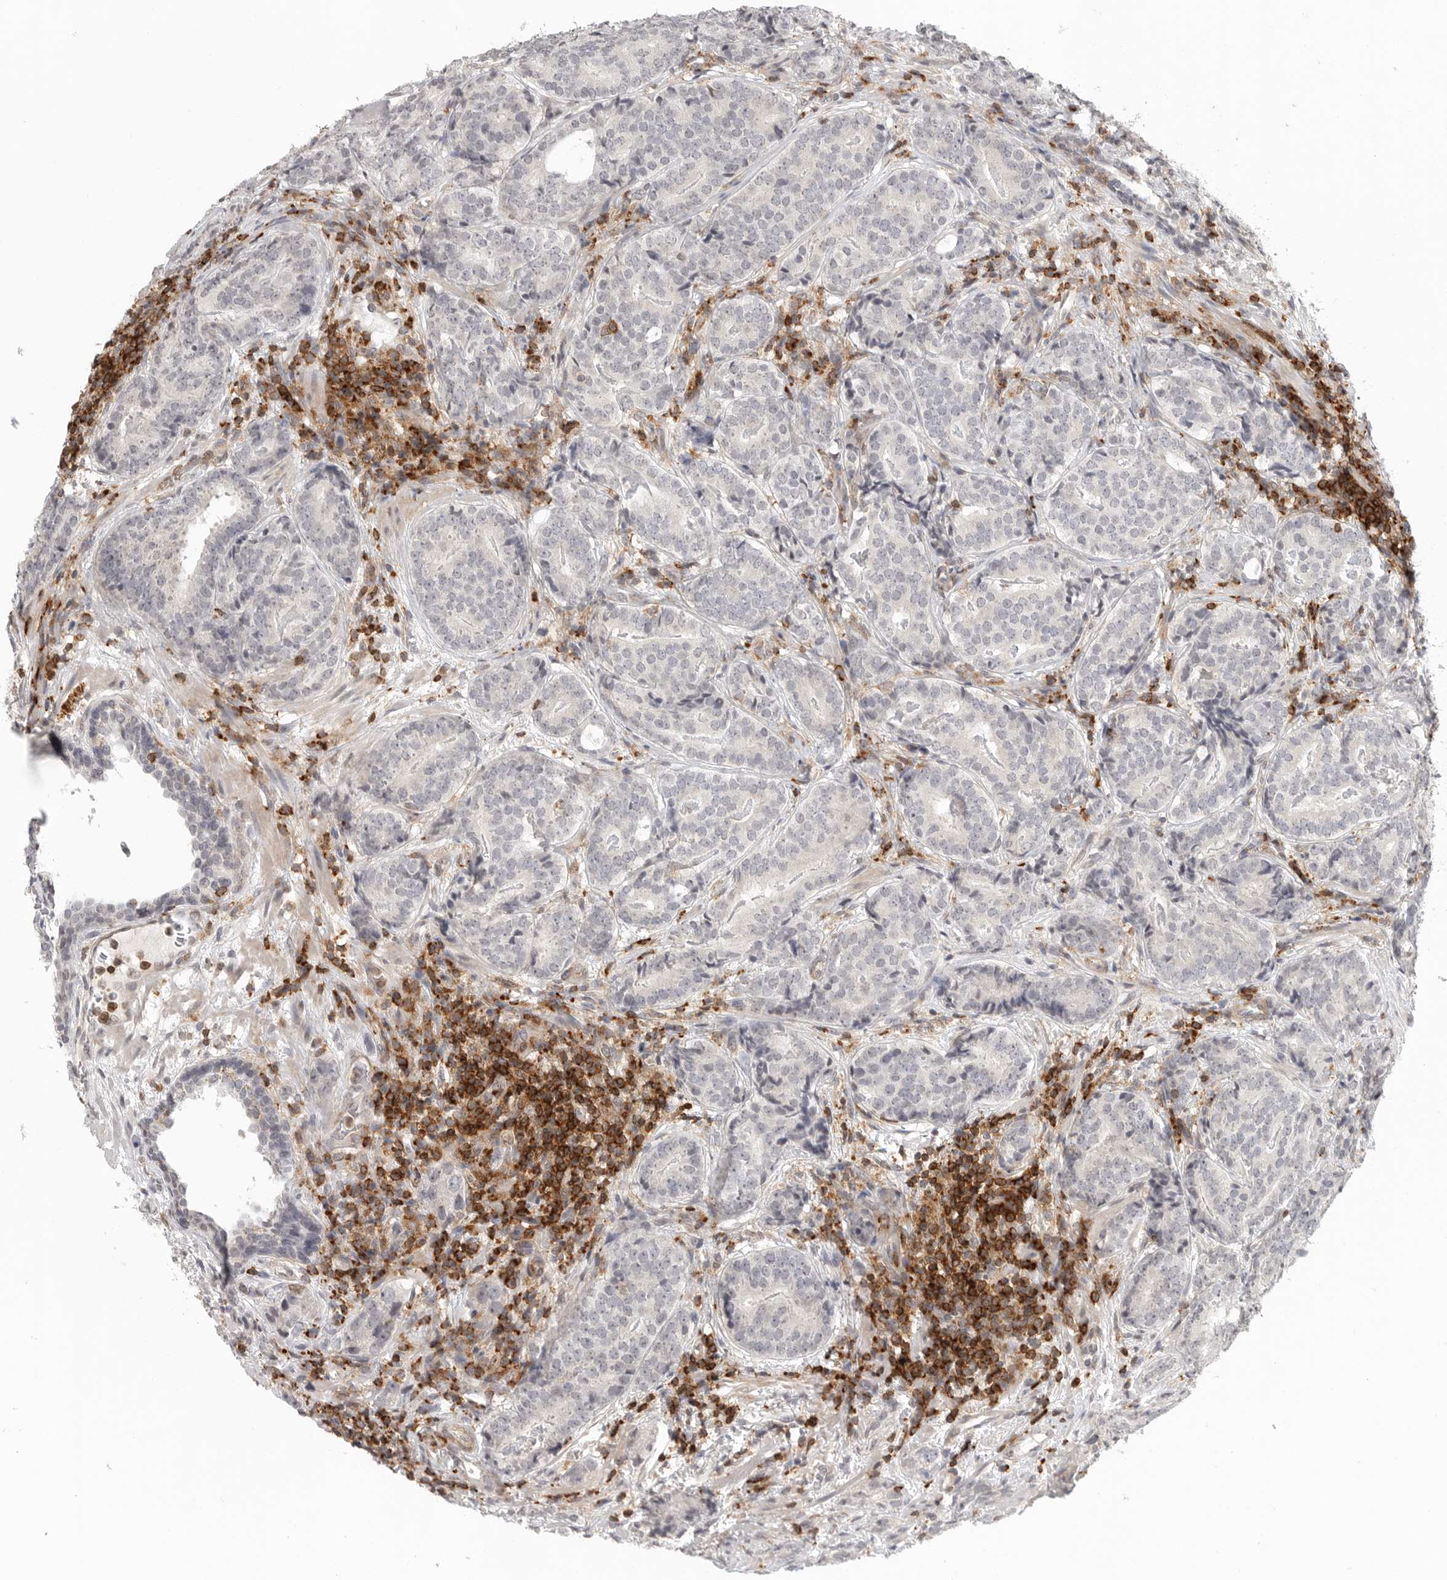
{"staining": {"intensity": "negative", "quantity": "none", "location": "none"}, "tissue": "prostate cancer", "cell_type": "Tumor cells", "image_type": "cancer", "snomed": [{"axis": "morphology", "description": "Adenocarcinoma, High grade"}, {"axis": "topography", "description": "Prostate"}], "caption": "This micrograph is of prostate high-grade adenocarcinoma stained with IHC to label a protein in brown with the nuclei are counter-stained blue. There is no staining in tumor cells. (Brightfield microscopy of DAB immunohistochemistry (IHC) at high magnification).", "gene": "SH3KBP1", "patient": {"sex": "male", "age": 56}}